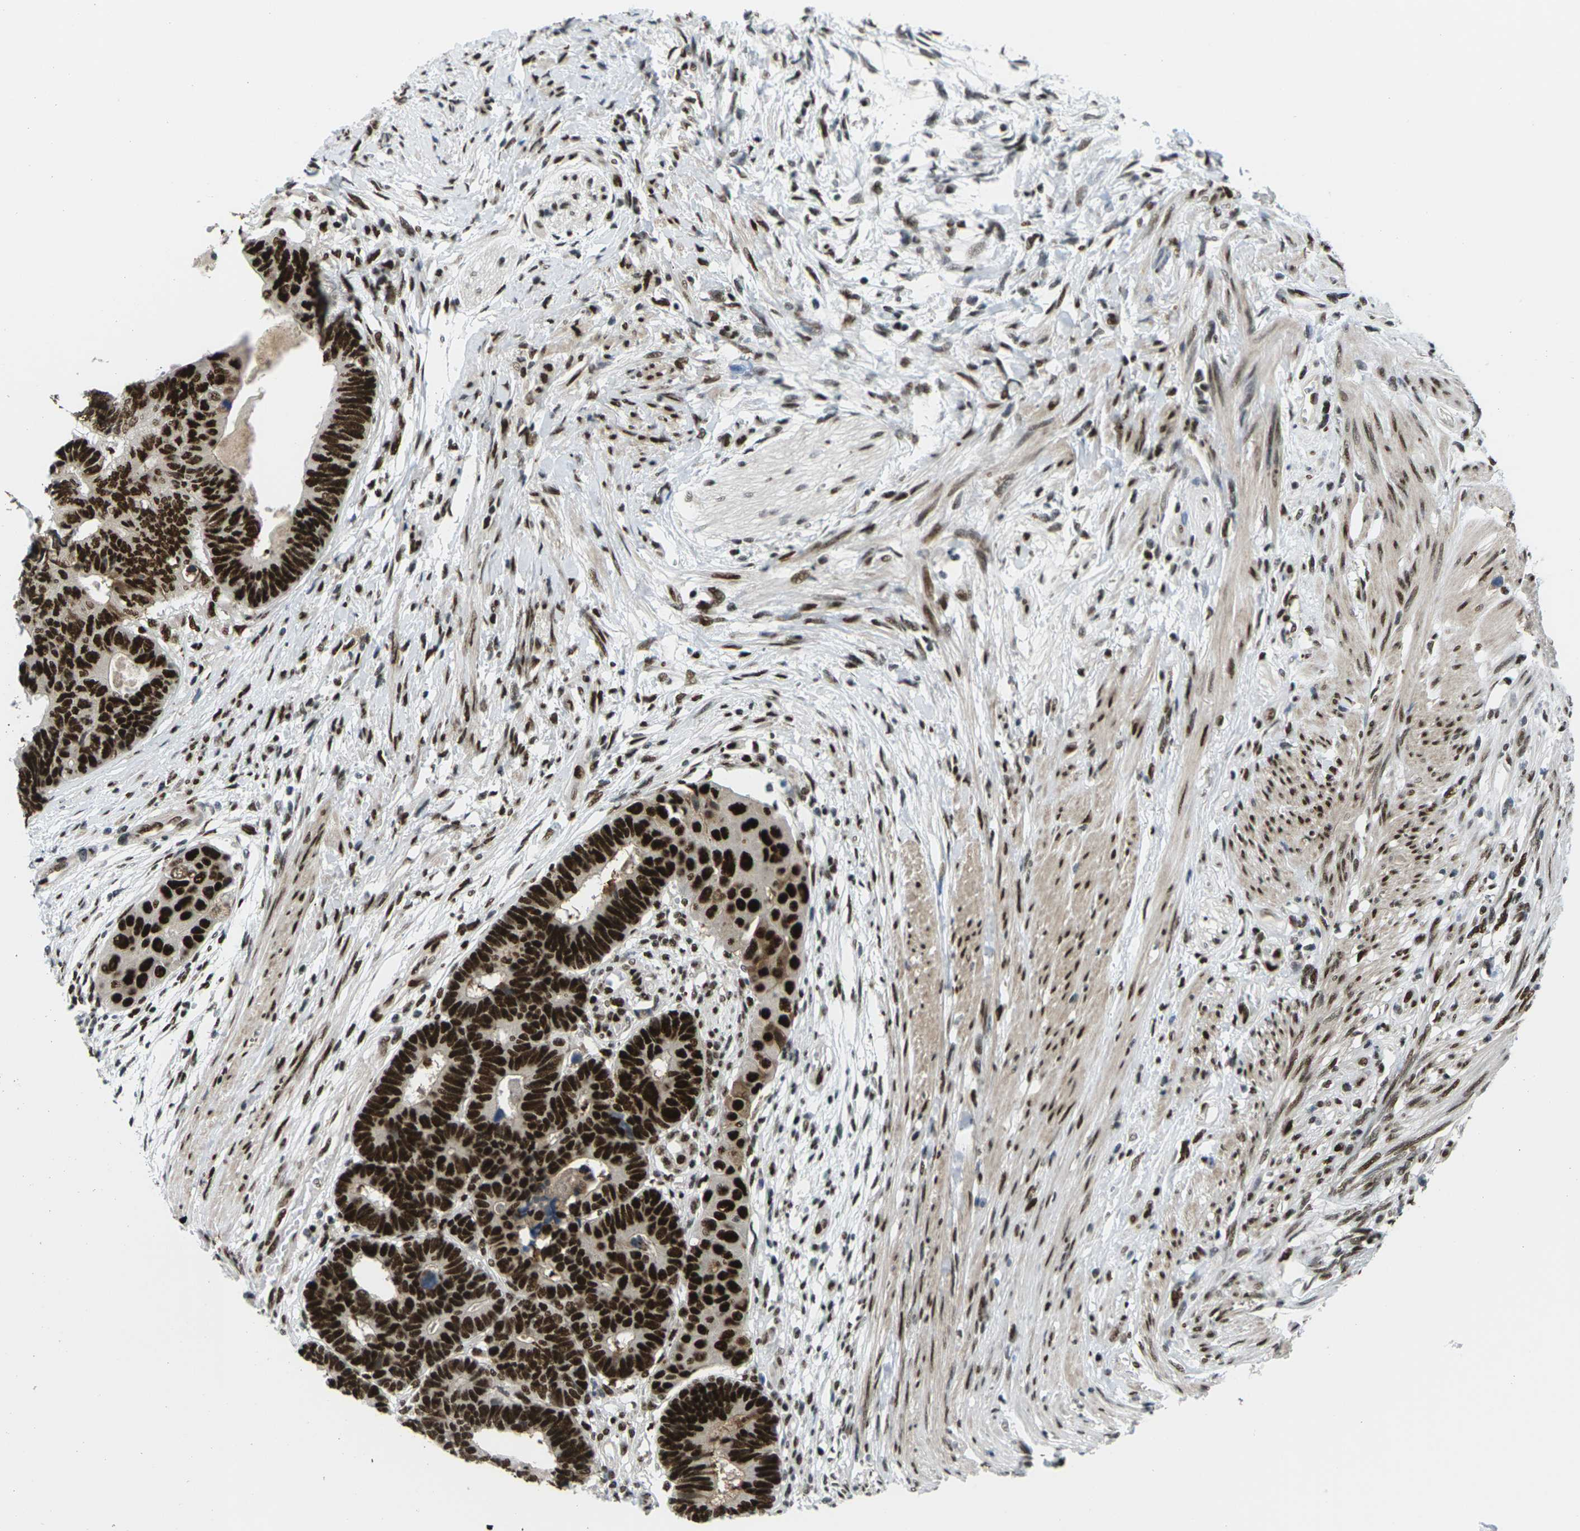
{"staining": {"intensity": "strong", "quantity": ">75%", "location": "nuclear"}, "tissue": "colorectal cancer", "cell_type": "Tumor cells", "image_type": "cancer", "snomed": [{"axis": "morphology", "description": "Adenocarcinoma, NOS"}, {"axis": "topography", "description": "Rectum"}], "caption": "Colorectal adenocarcinoma stained with DAB (3,3'-diaminobenzidine) immunohistochemistry (IHC) displays high levels of strong nuclear expression in about >75% of tumor cells.", "gene": "PSME3", "patient": {"sex": "male", "age": 51}}